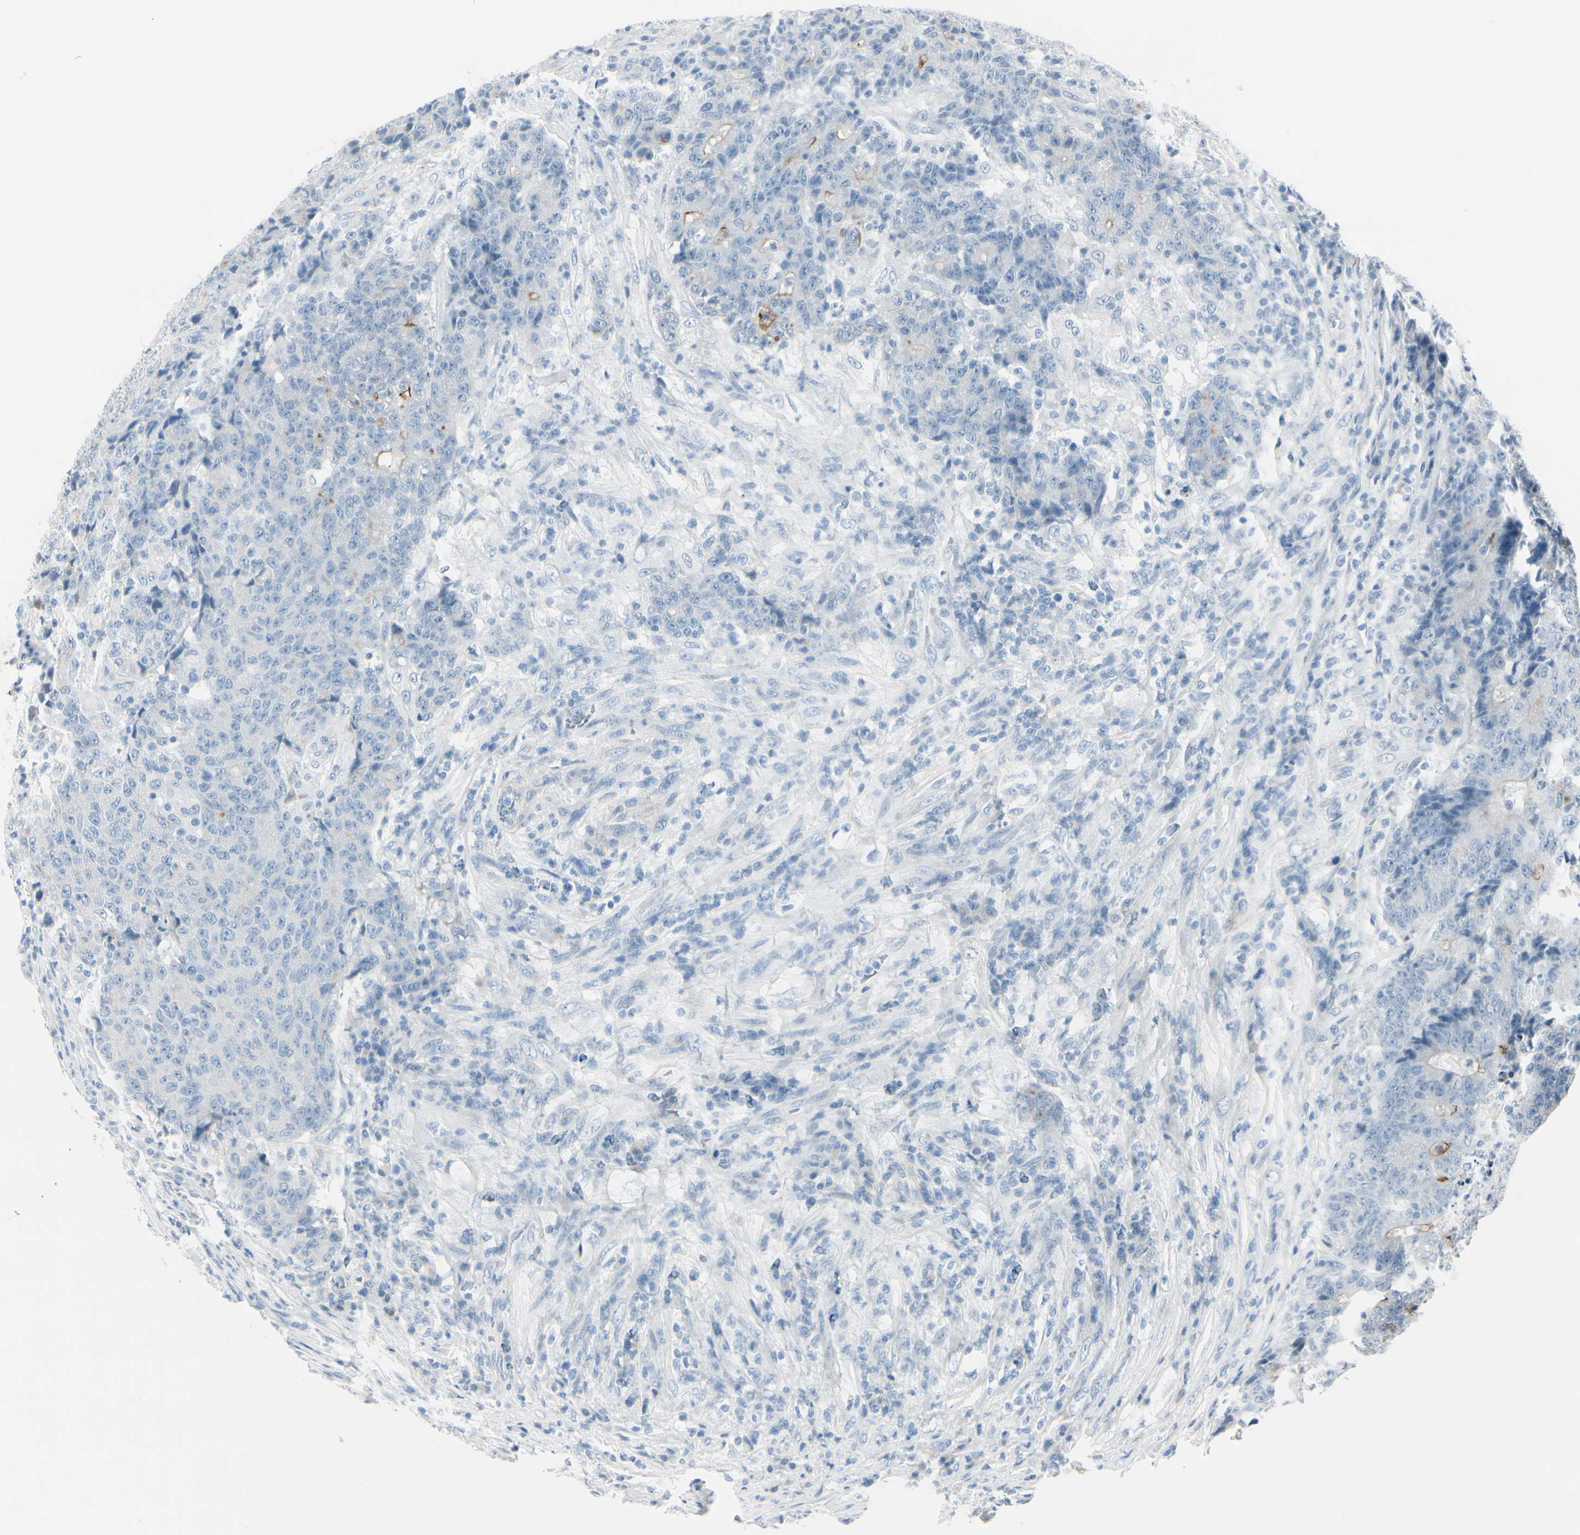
{"staining": {"intensity": "moderate", "quantity": "<25%", "location": "cytoplasmic/membranous"}, "tissue": "colorectal cancer", "cell_type": "Tumor cells", "image_type": "cancer", "snomed": [{"axis": "morphology", "description": "Normal tissue, NOS"}, {"axis": "morphology", "description": "Adenocarcinoma, NOS"}, {"axis": "topography", "description": "Colon"}], "caption": "Adenocarcinoma (colorectal) stained with a brown dye demonstrates moderate cytoplasmic/membranous positive positivity in approximately <25% of tumor cells.", "gene": "CDHR5", "patient": {"sex": "female", "age": 75}}